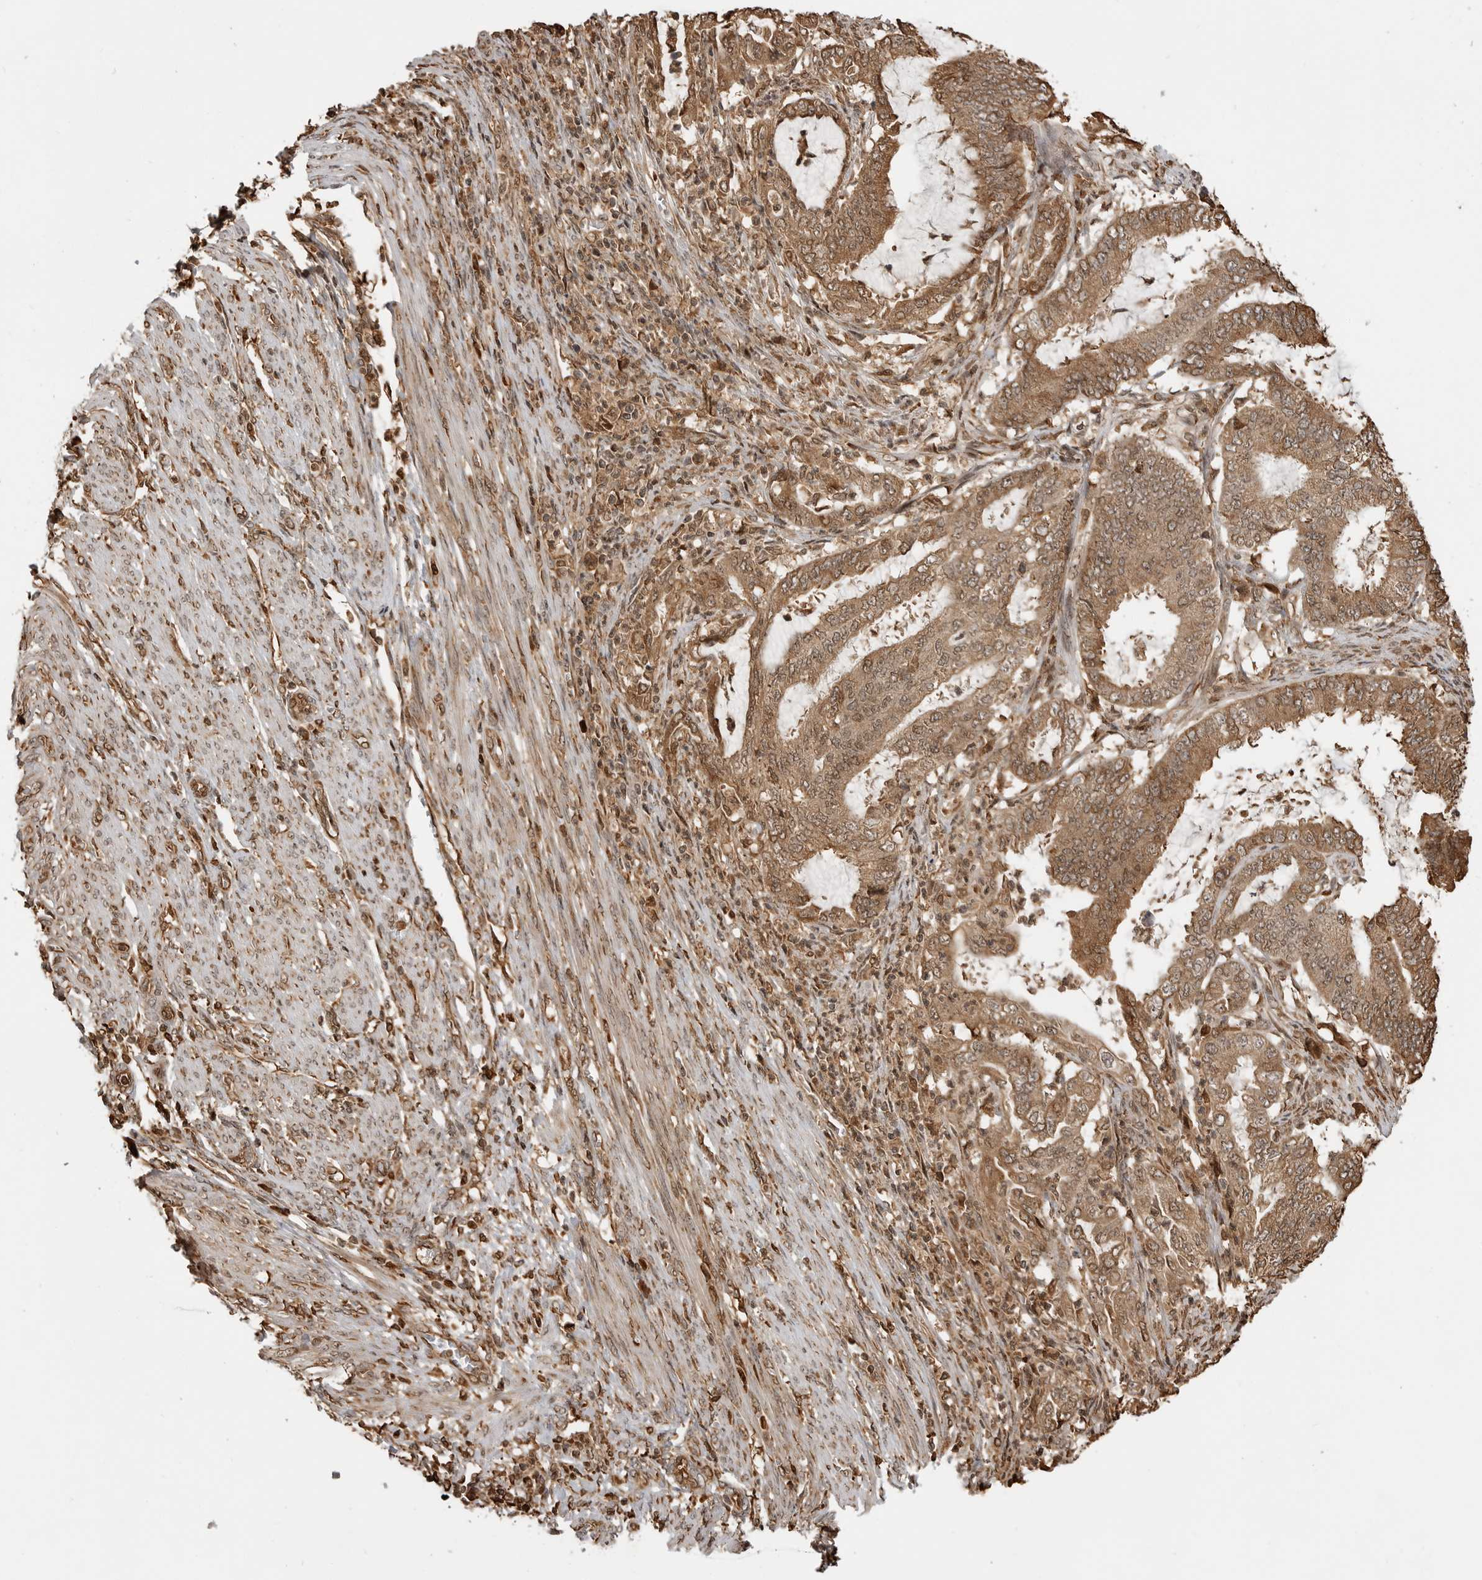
{"staining": {"intensity": "moderate", "quantity": ">75%", "location": "cytoplasmic/membranous,nuclear"}, "tissue": "endometrial cancer", "cell_type": "Tumor cells", "image_type": "cancer", "snomed": [{"axis": "morphology", "description": "Adenocarcinoma, NOS"}, {"axis": "topography", "description": "Endometrium"}], "caption": "Immunohistochemical staining of endometrial cancer displays medium levels of moderate cytoplasmic/membranous and nuclear protein positivity in about >75% of tumor cells. Nuclei are stained in blue.", "gene": "BMP2K", "patient": {"sex": "female", "age": 51}}